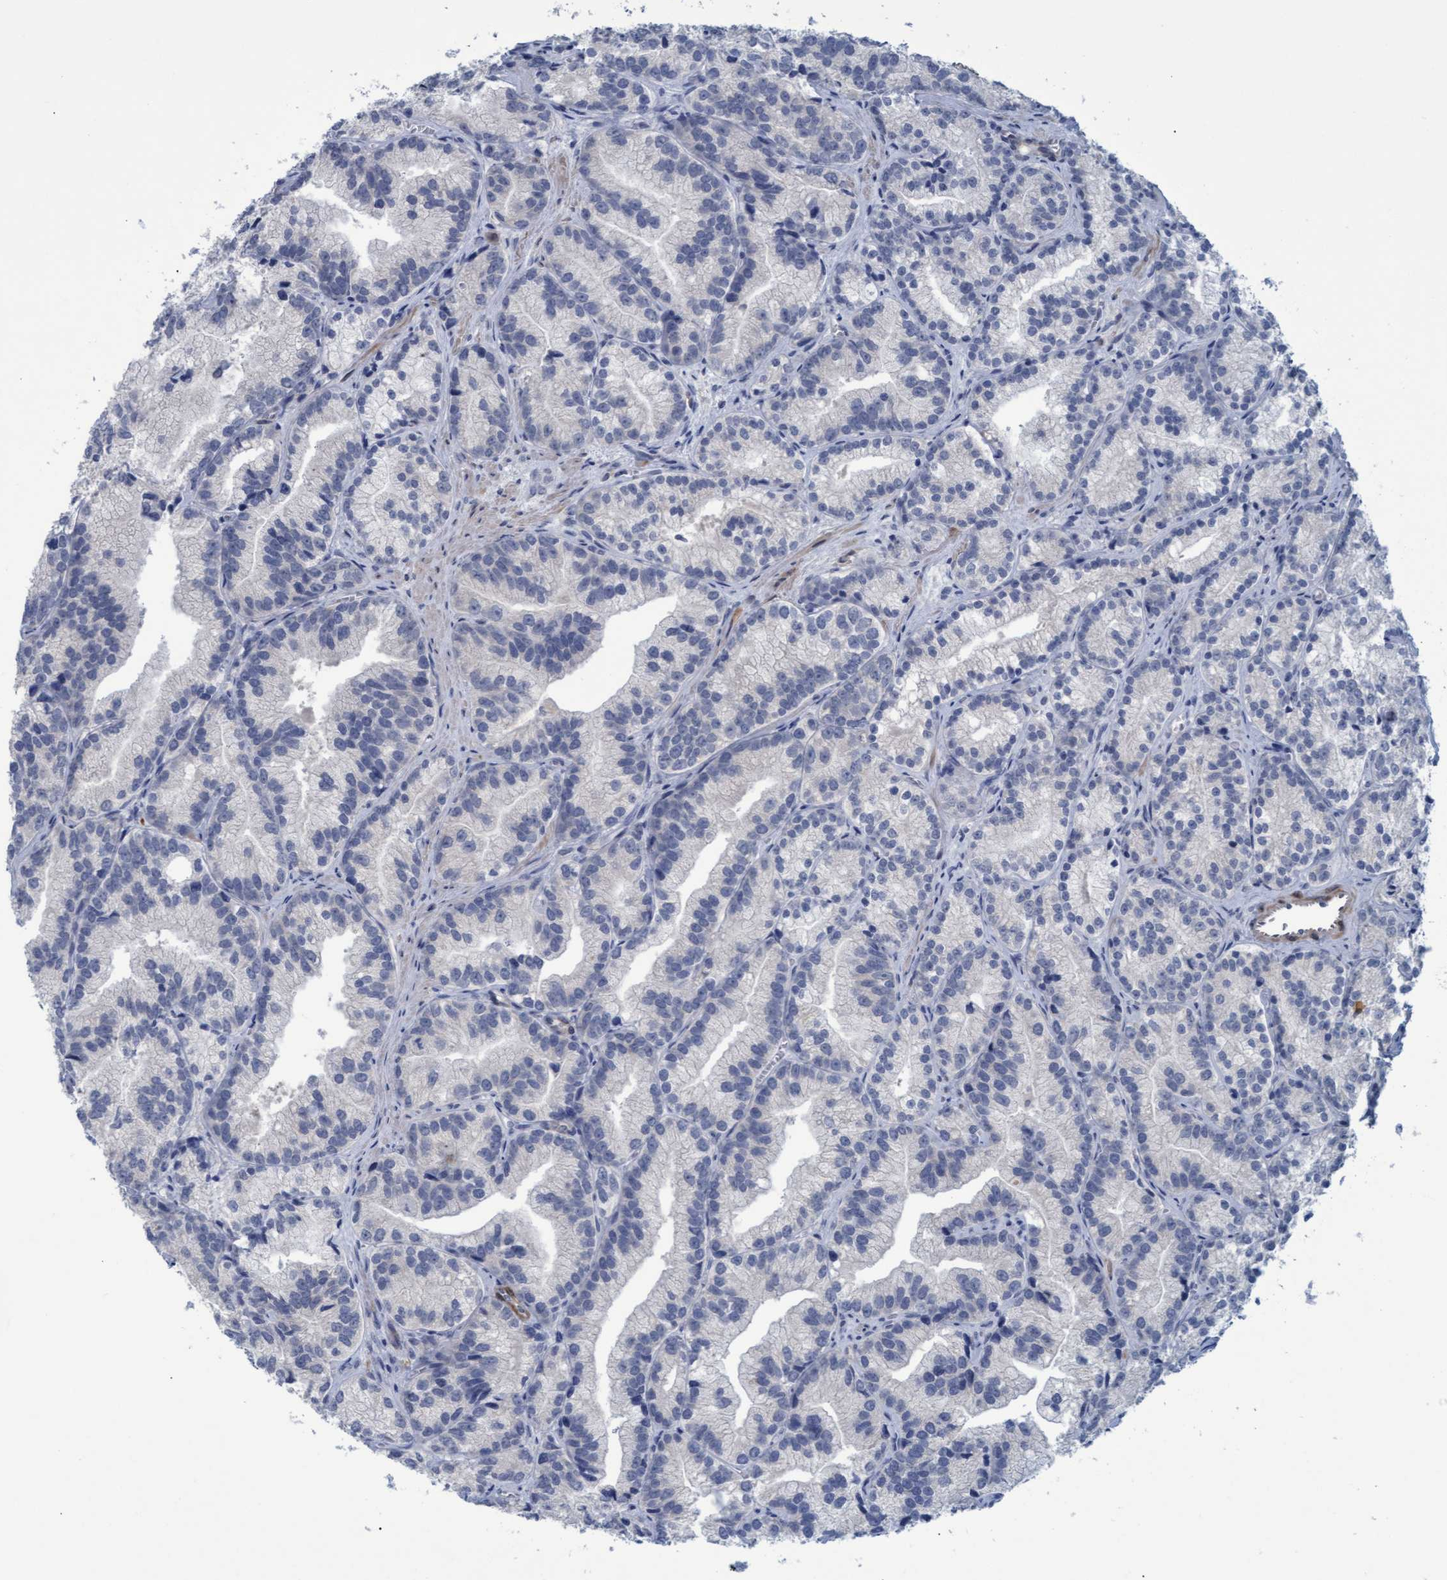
{"staining": {"intensity": "negative", "quantity": "none", "location": "none"}, "tissue": "prostate cancer", "cell_type": "Tumor cells", "image_type": "cancer", "snomed": [{"axis": "morphology", "description": "Adenocarcinoma, Low grade"}, {"axis": "topography", "description": "Prostate"}], "caption": "Immunohistochemistry micrograph of neoplastic tissue: human prostate adenocarcinoma (low-grade) stained with DAB demonstrates no significant protein positivity in tumor cells.", "gene": "SSTR3", "patient": {"sex": "male", "age": 89}}